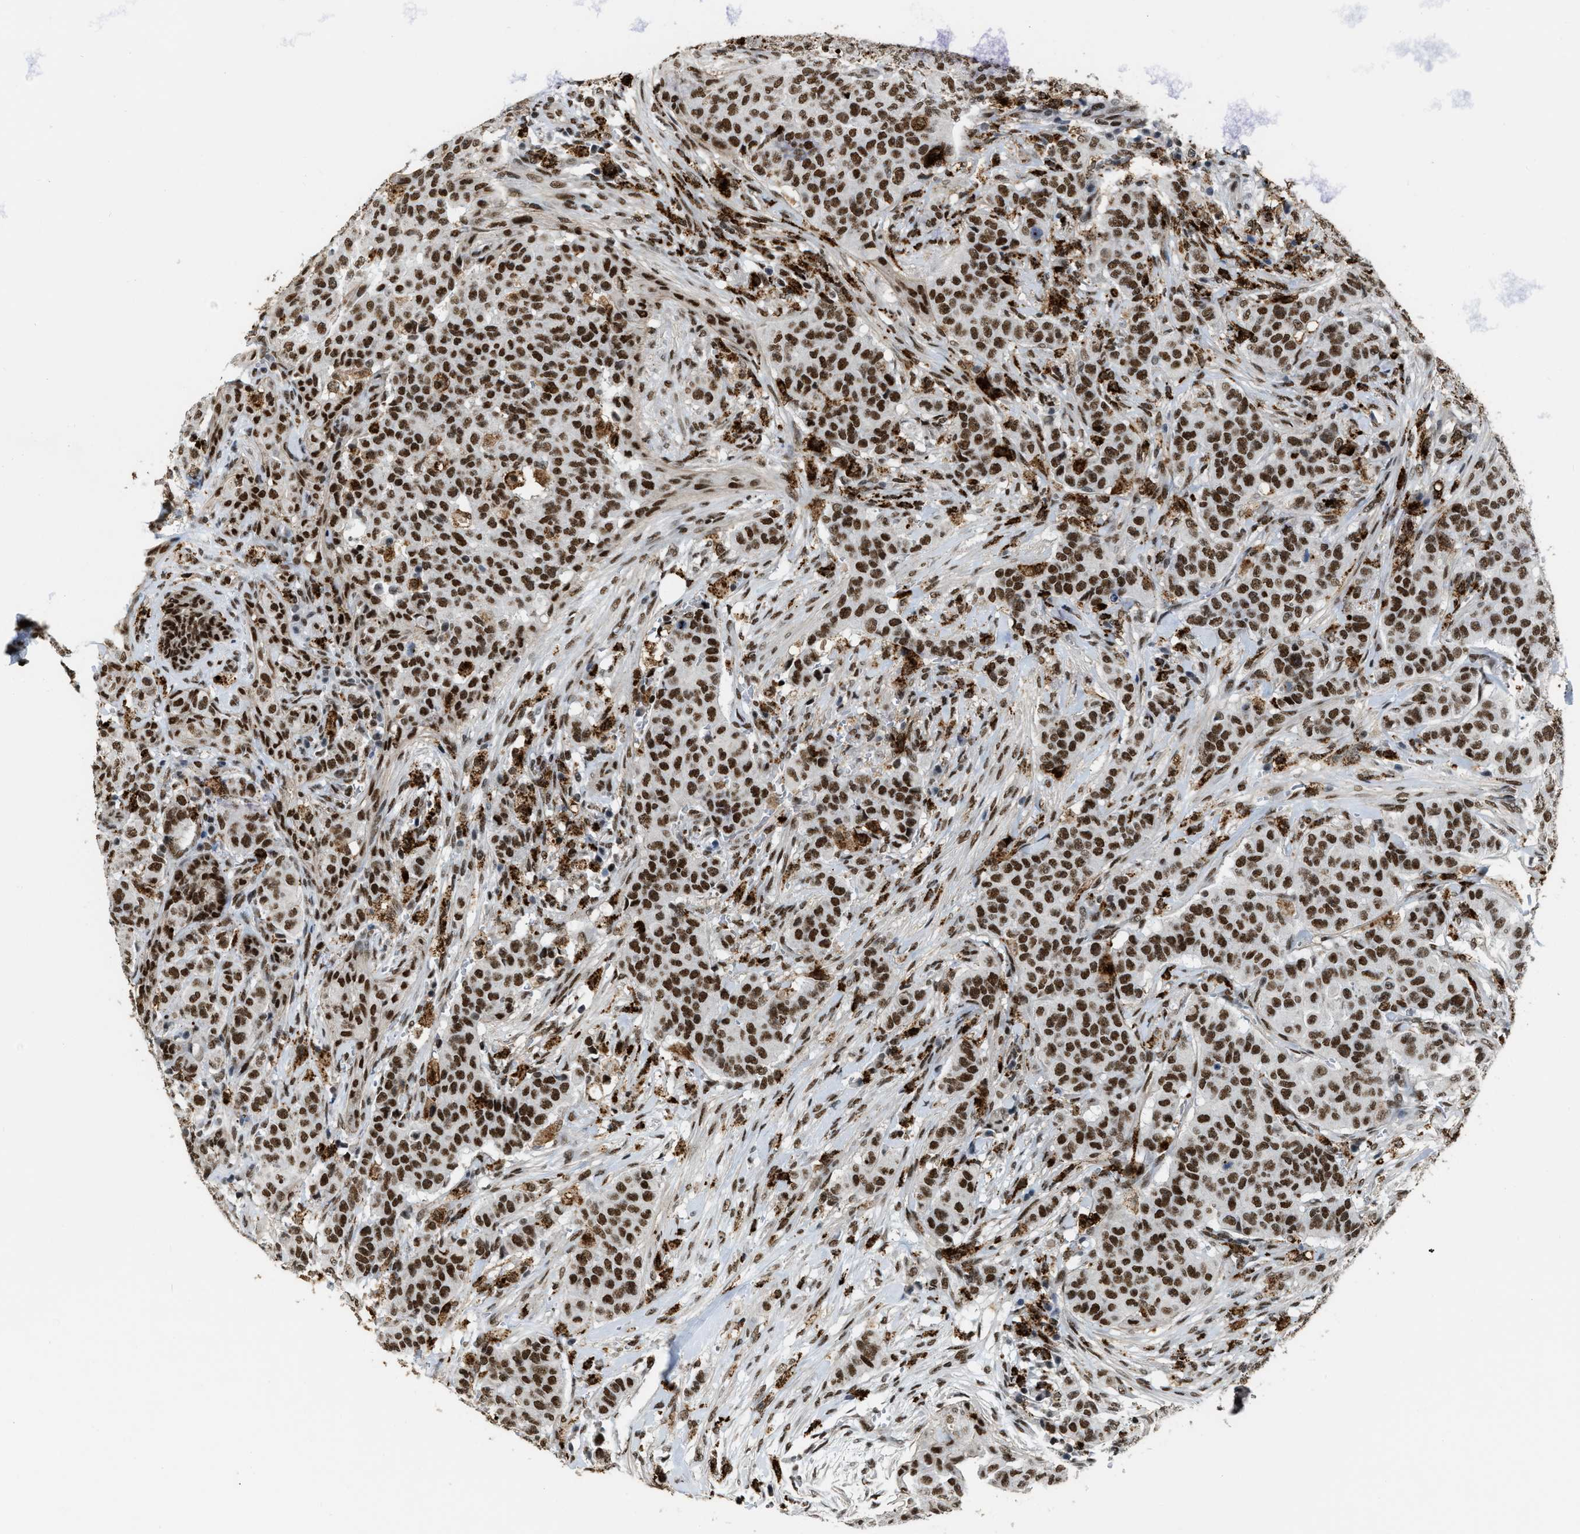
{"staining": {"intensity": "strong", "quantity": ">75%", "location": "nuclear"}, "tissue": "breast cancer", "cell_type": "Tumor cells", "image_type": "cancer", "snomed": [{"axis": "morphology", "description": "Normal tissue, NOS"}, {"axis": "morphology", "description": "Duct carcinoma"}, {"axis": "topography", "description": "Breast"}], "caption": "The micrograph exhibits immunohistochemical staining of breast cancer (invasive ductal carcinoma). There is strong nuclear staining is identified in approximately >75% of tumor cells. The staining was performed using DAB (3,3'-diaminobenzidine), with brown indicating positive protein expression. Nuclei are stained blue with hematoxylin.", "gene": "NUMA1", "patient": {"sex": "female", "age": 40}}